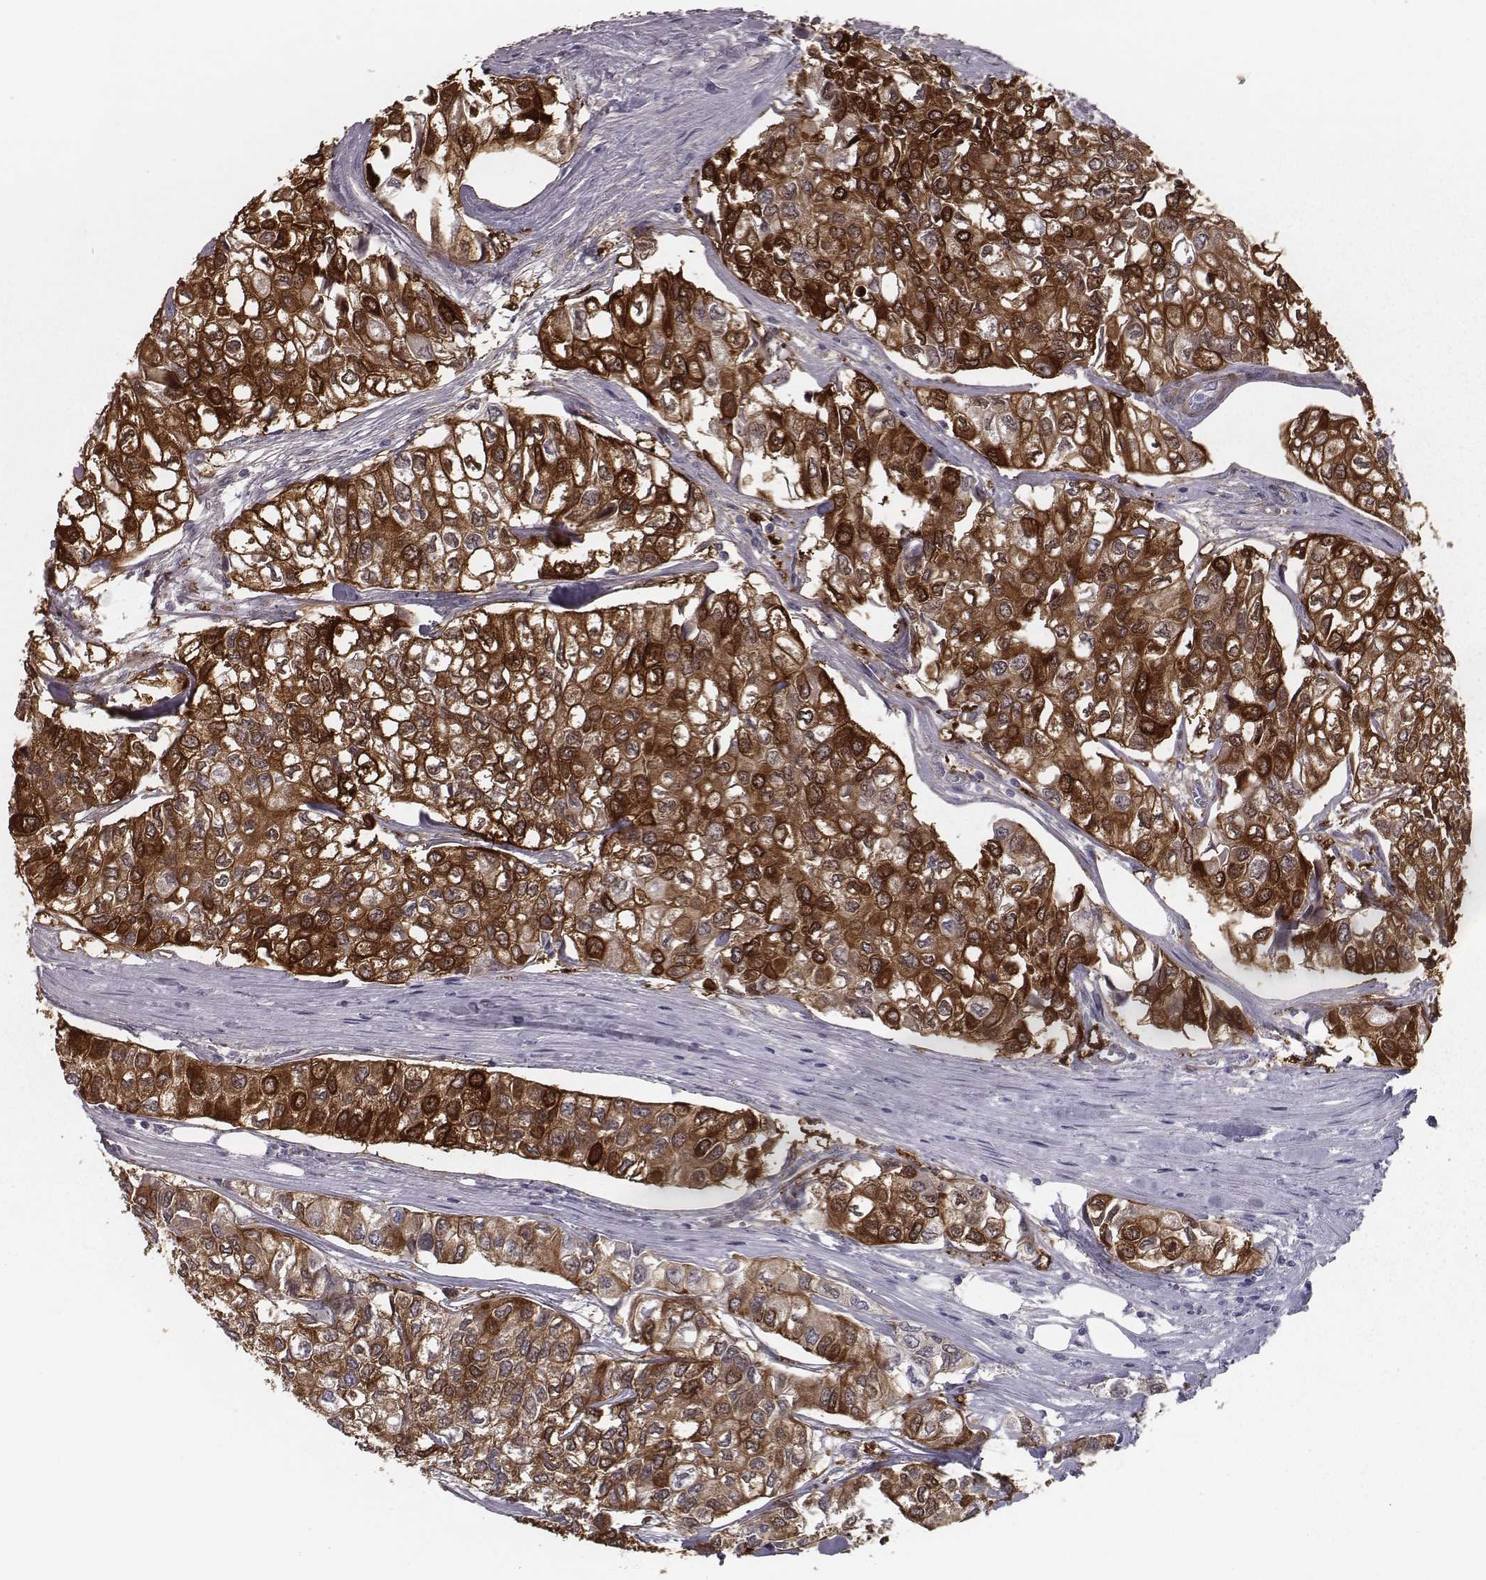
{"staining": {"intensity": "strong", "quantity": ">75%", "location": "cytoplasmic/membranous"}, "tissue": "urothelial cancer", "cell_type": "Tumor cells", "image_type": "cancer", "snomed": [{"axis": "morphology", "description": "Urothelial carcinoma, High grade"}, {"axis": "topography", "description": "Urinary bladder"}], "caption": "Immunohistochemical staining of human urothelial cancer reveals high levels of strong cytoplasmic/membranous staining in approximately >75% of tumor cells.", "gene": "ISYNA1", "patient": {"sex": "male", "age": 73}}